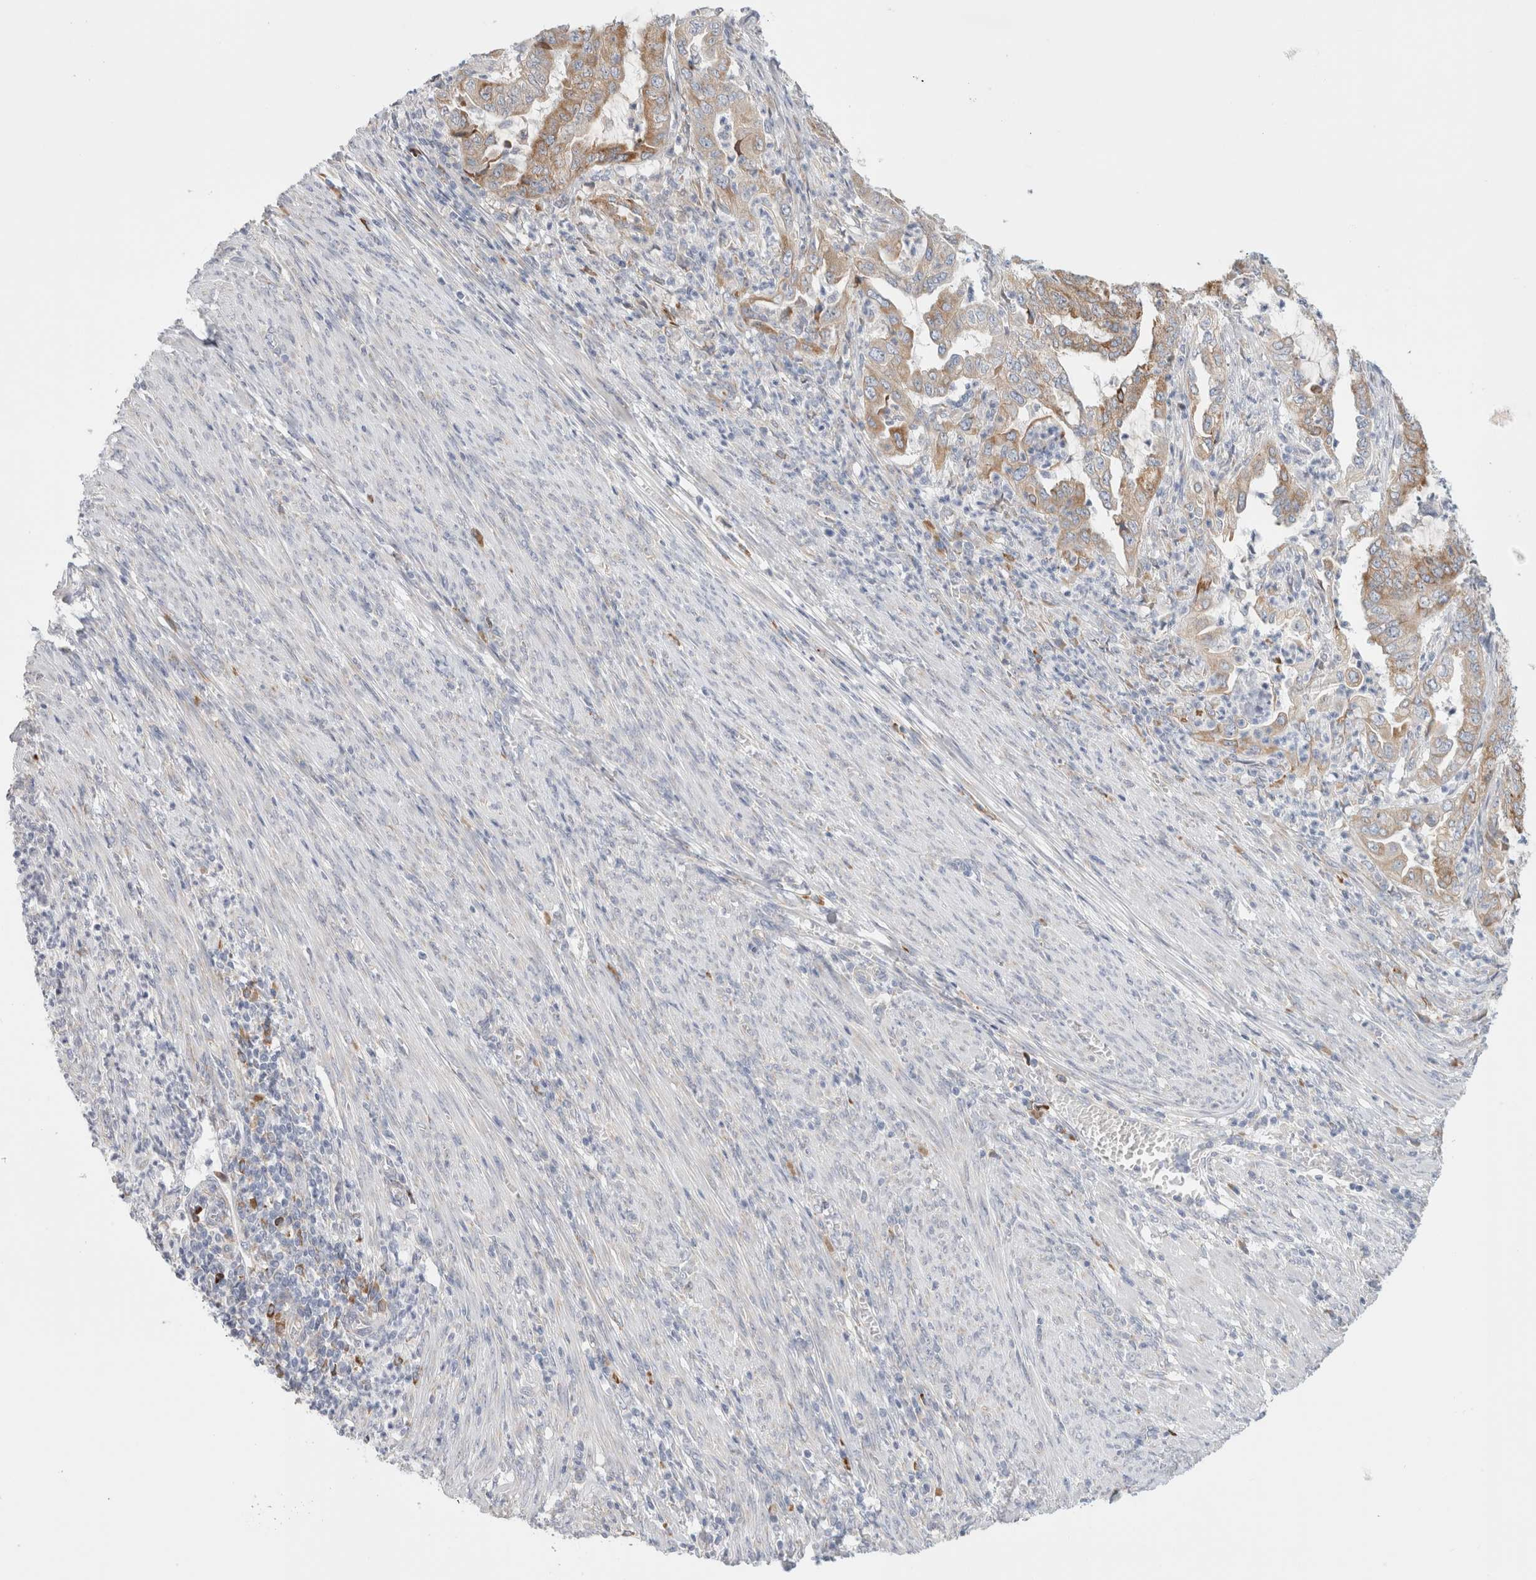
{"staining": {"intensity": "moderate", "quantity": ">75%", "location": "cytoplasmic/membranous"}, "tissue": "endometrial cancer", "cell_type": "Tumor cells", "image_type": "cancer", "snomed": [{"axis": "morphology", "description": "Adenocarcinoma, NOS"}, {"axis": "topography", "description": "Endometrium"}], "caption": "Immunohistochemical staining of endometrial adenocarcinoma demonstrates medium levels of moderate cytoplasmic/membranous protein positivity in about >75% of tumor cells. (DAB (3,3'-diaminobenzidine) IHC, brown staining for protein, blue staining for nuclei).", "gene": "CSK", "patient": {"sex": "female", "age": 49}}